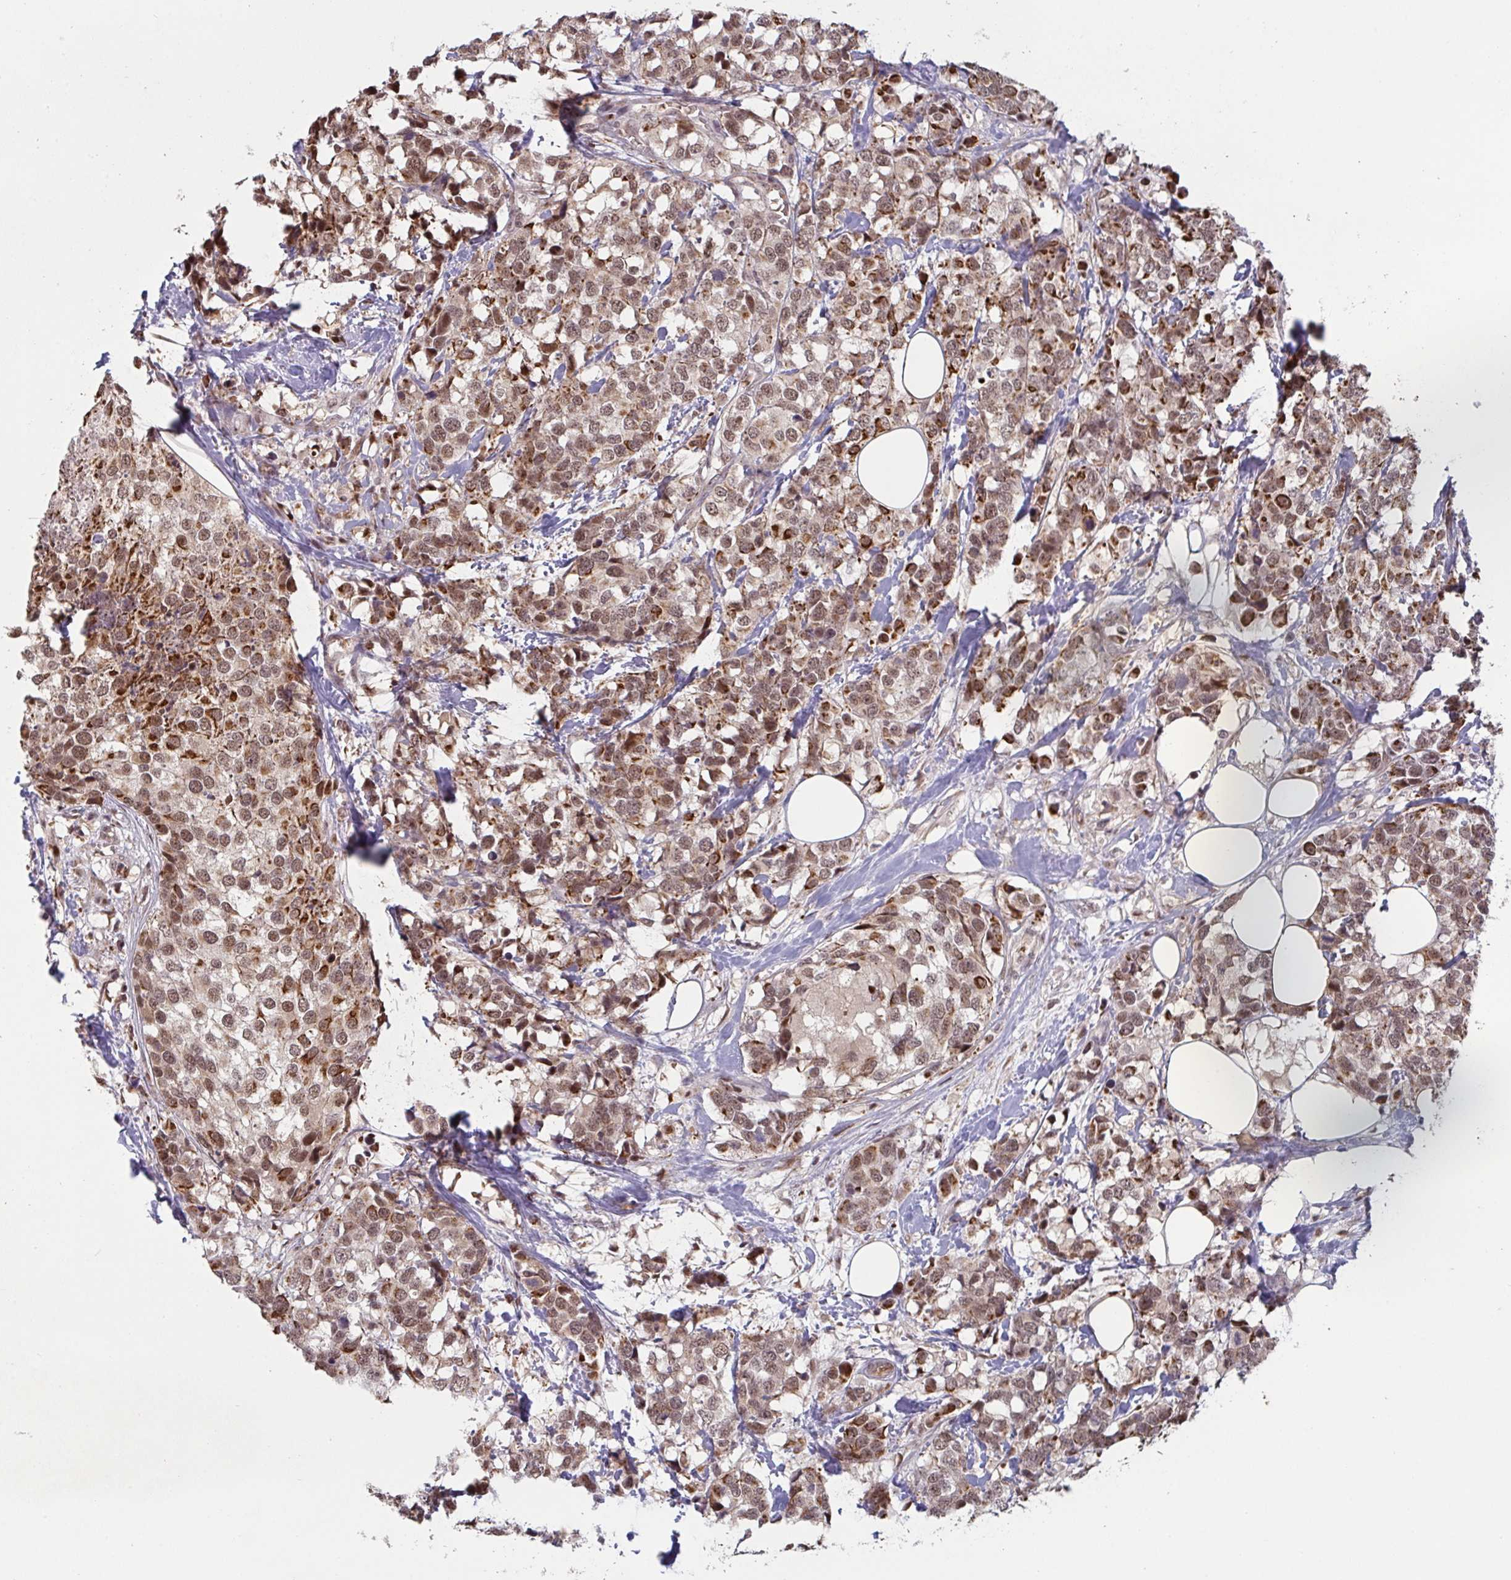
{"staining": {"intensity": "moderate", "quantity": ">75%", "location": "cytoplasmic/membranous,nuclear"}, "tissue": "breast cancer", "cell_type": "Tumor cells", "image_type": "cancer", "snomed": [{"axis": "morphology", "description": "Lobular carcinoma"}, {"axis": "topography", "description": "Breast"}], "caption": "The photomicrograph displays staining of breast cancer, revealing moderate cytoplasmic/membranous and nuclear protein expression (brown color) within tumor cells.", "gene": "NLRP13", "patient": {"sex": "female", "age": 59}}